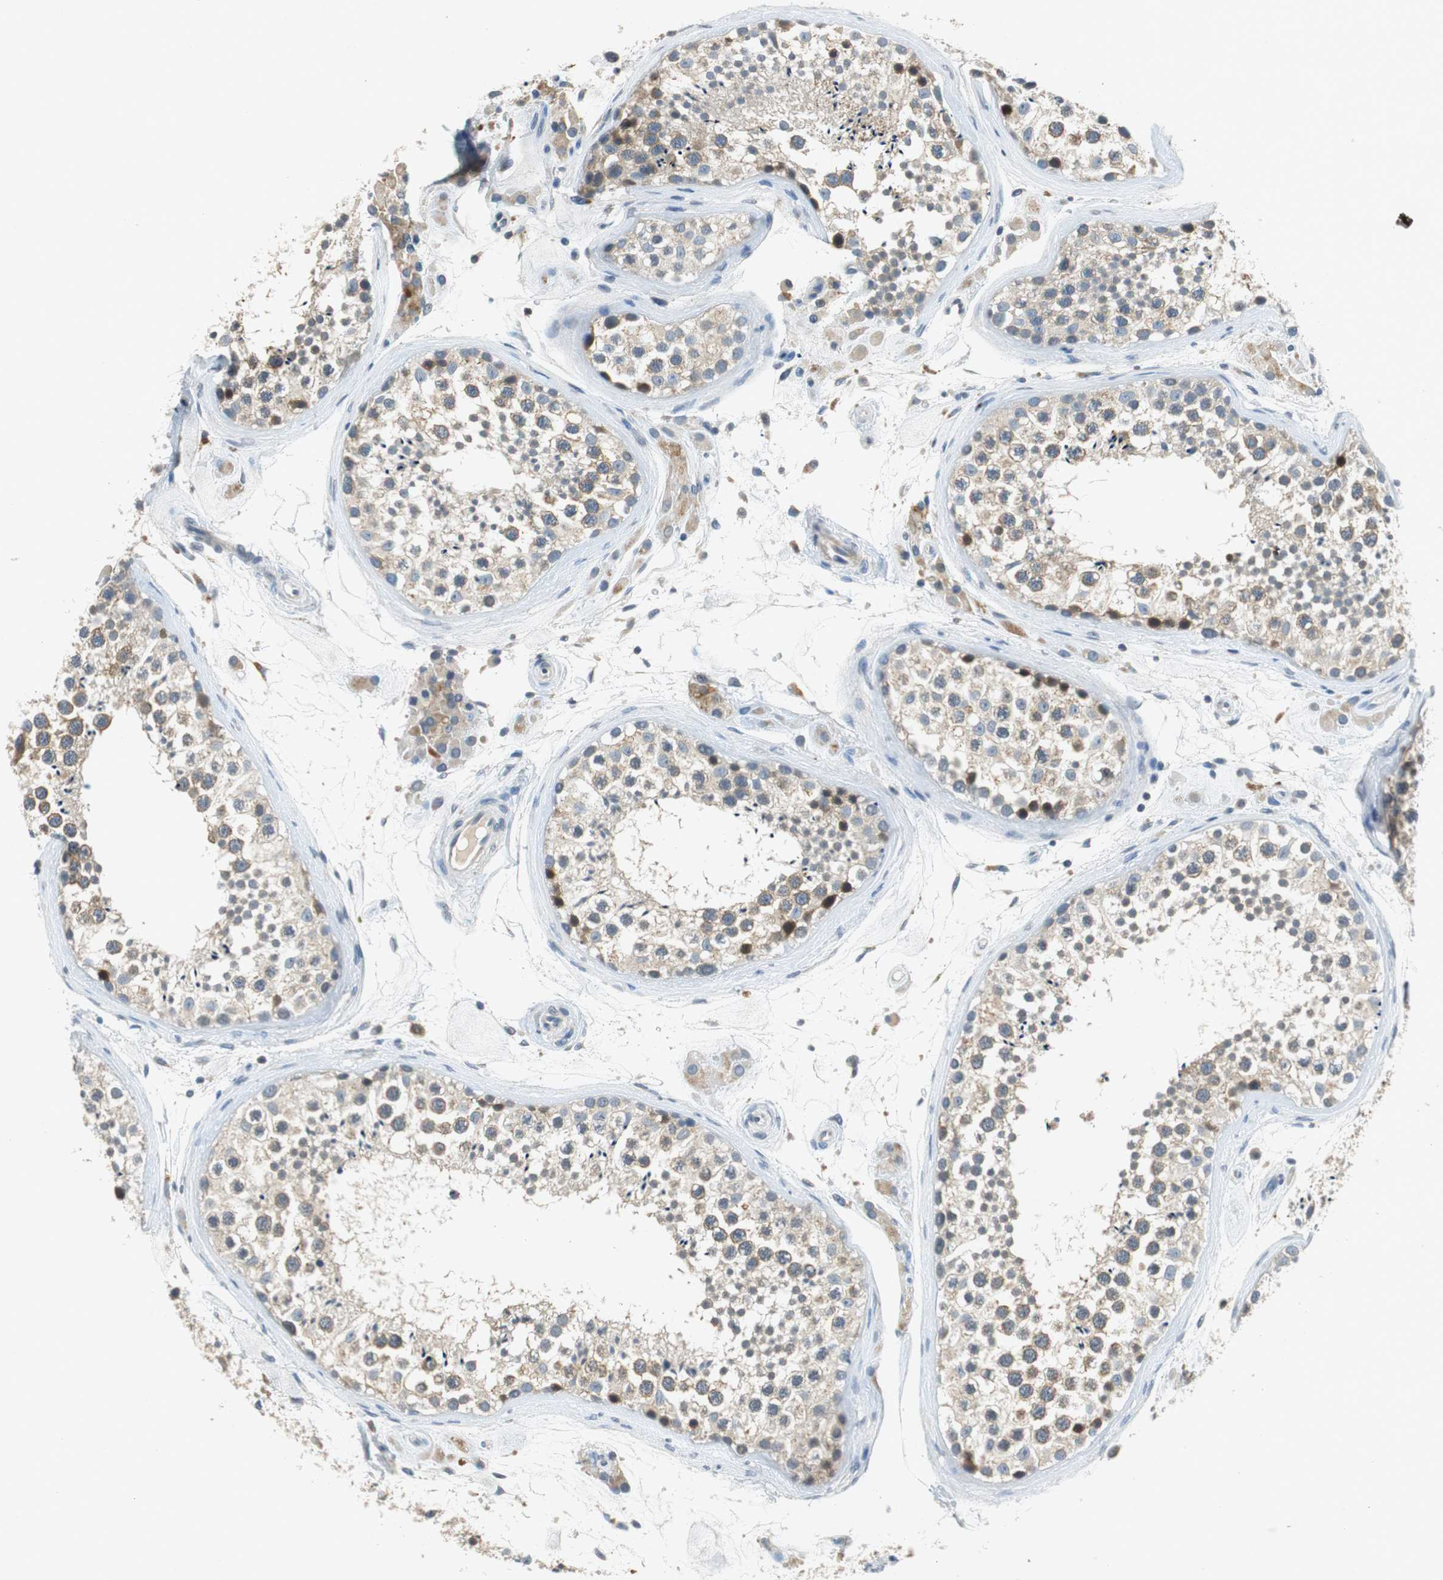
{"staining": {"intensity": "weak", "quantity": "25%-75%", "location": "cytoplasmic/membranous"}, "tissue": "testis", "cell_type": "Cells in seminiferous ducts", "image_type": "normal", "snomed": [{"axis": "morphology", "description": "Normal tissue, NOS"}, {"axis": "topography", "description": "Testis"}], "caption": "Weak cytoplasmic/membranous staining for a protein is seen in about 25%-75% of cells in seminiferous ducts of unremarkable testis using IHC.", "gene": "GLCCI1", "patient": {"sex": "male", "age": 46}}